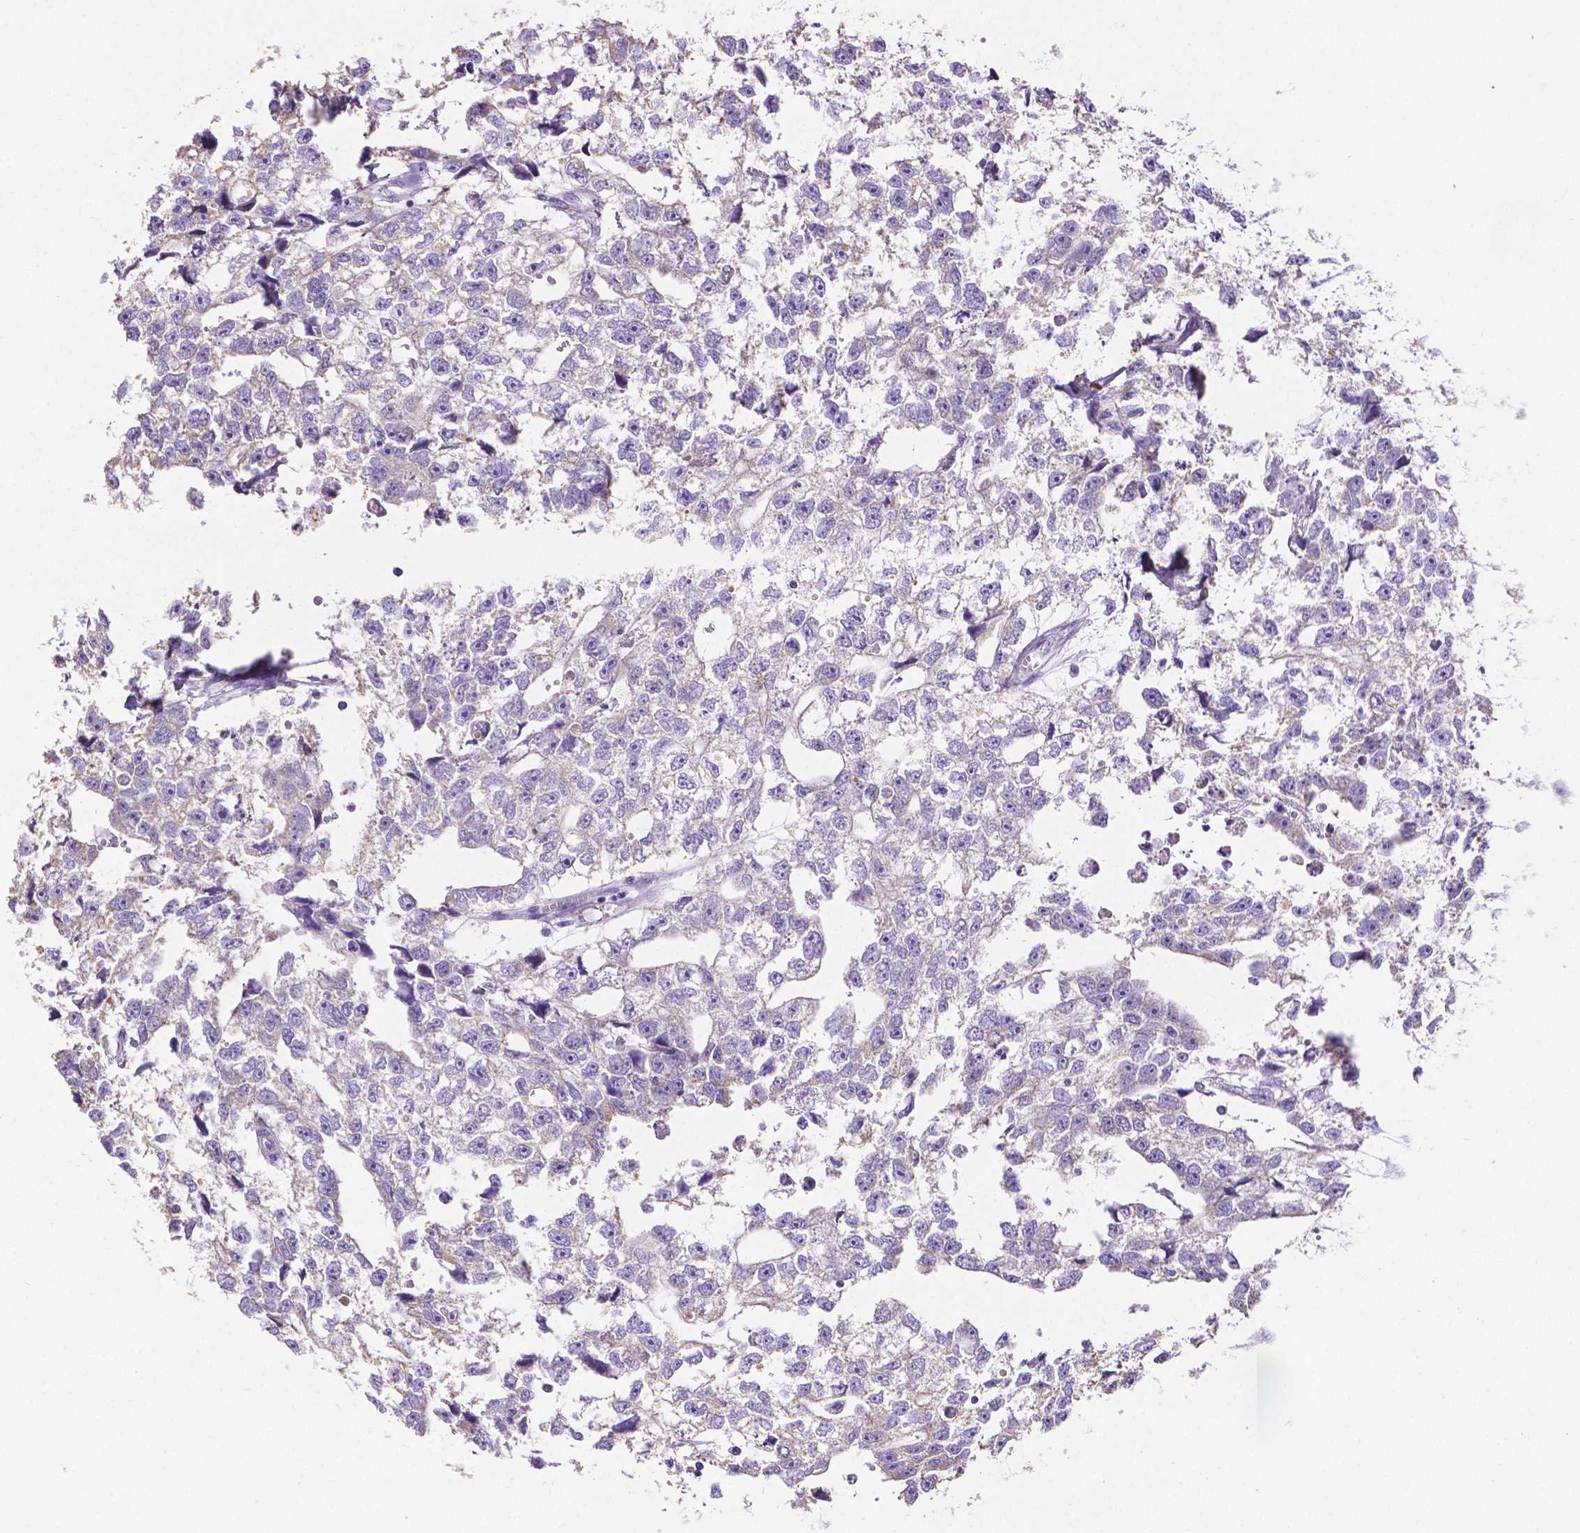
{"staining": {"intensity": "negative", "quantity": "none", "location": "none"}, "tissue": "testis cancer", "cell_type": "Tumor cells", "image_type": "cancer", "snomed": [{"axis": "morphology", "description": "Carcinoma, Embryonal, NOS"}, {"axis": "morphology", "description": "Teratoma, malignant, NOS"}, {"axis": "topography", "description": "Testis"}], "caption": "Immunohistochemical staining of embryonal carcinoma (testis) shows no significant expression in tumor cells.", "gene": "MMP9", "patient": {"sex": "male", "age": 44}}